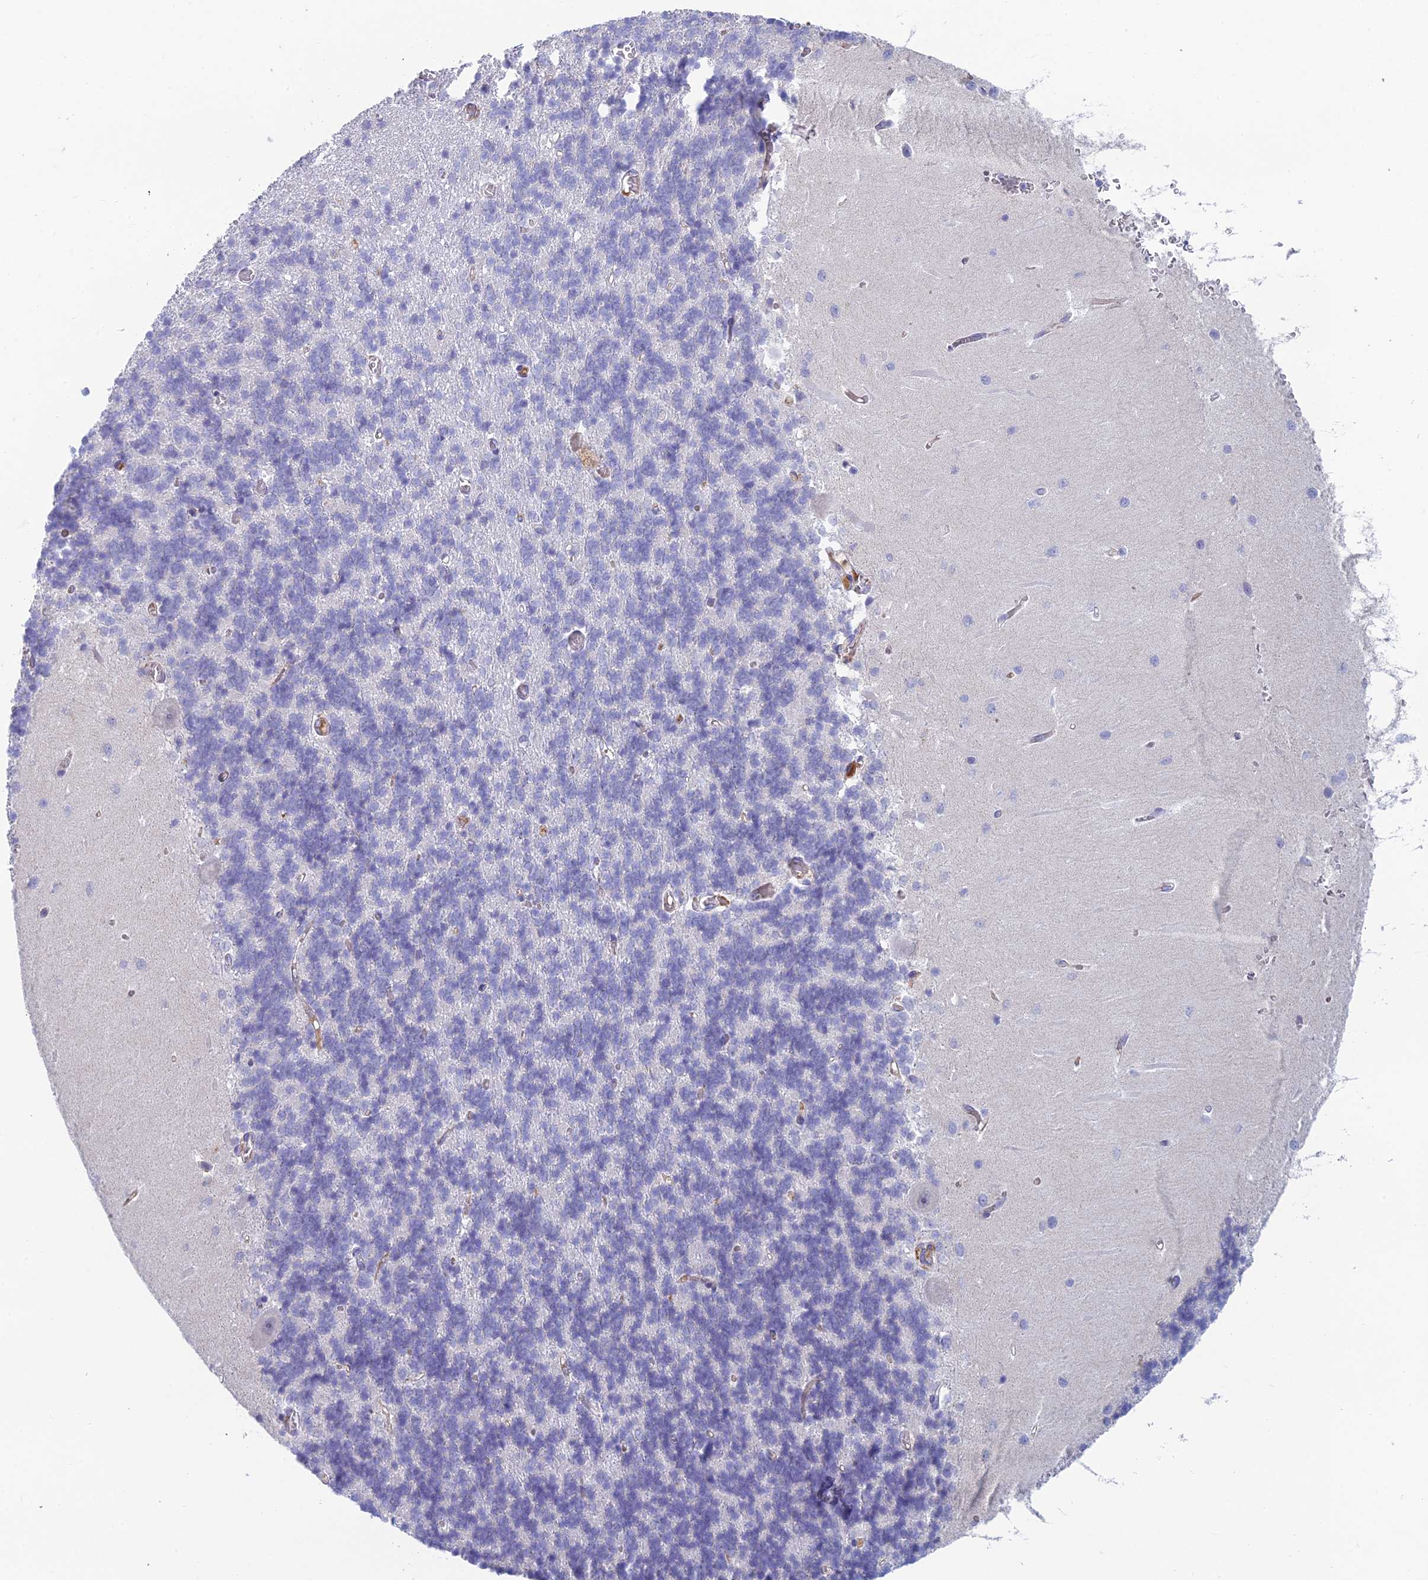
{"staining": {"intensity": "negative", "quantity": "none", "location": "none"}, "tissue": "cerebellum", "cell_type": "Cells in granular layer", "image_type": "normal", "snomed": [{"axis": "morphology", "description": "Normal tissue, NOS"}, {"axis": "topography", "description": "Cerebellum"}], "caption": "Human cerebellum stained for a protein using immunohistochemistry exhibits no expression in cells in granular layer.", "gene": "FERD3L", "patient": {"sex": "male", "age": 37}}